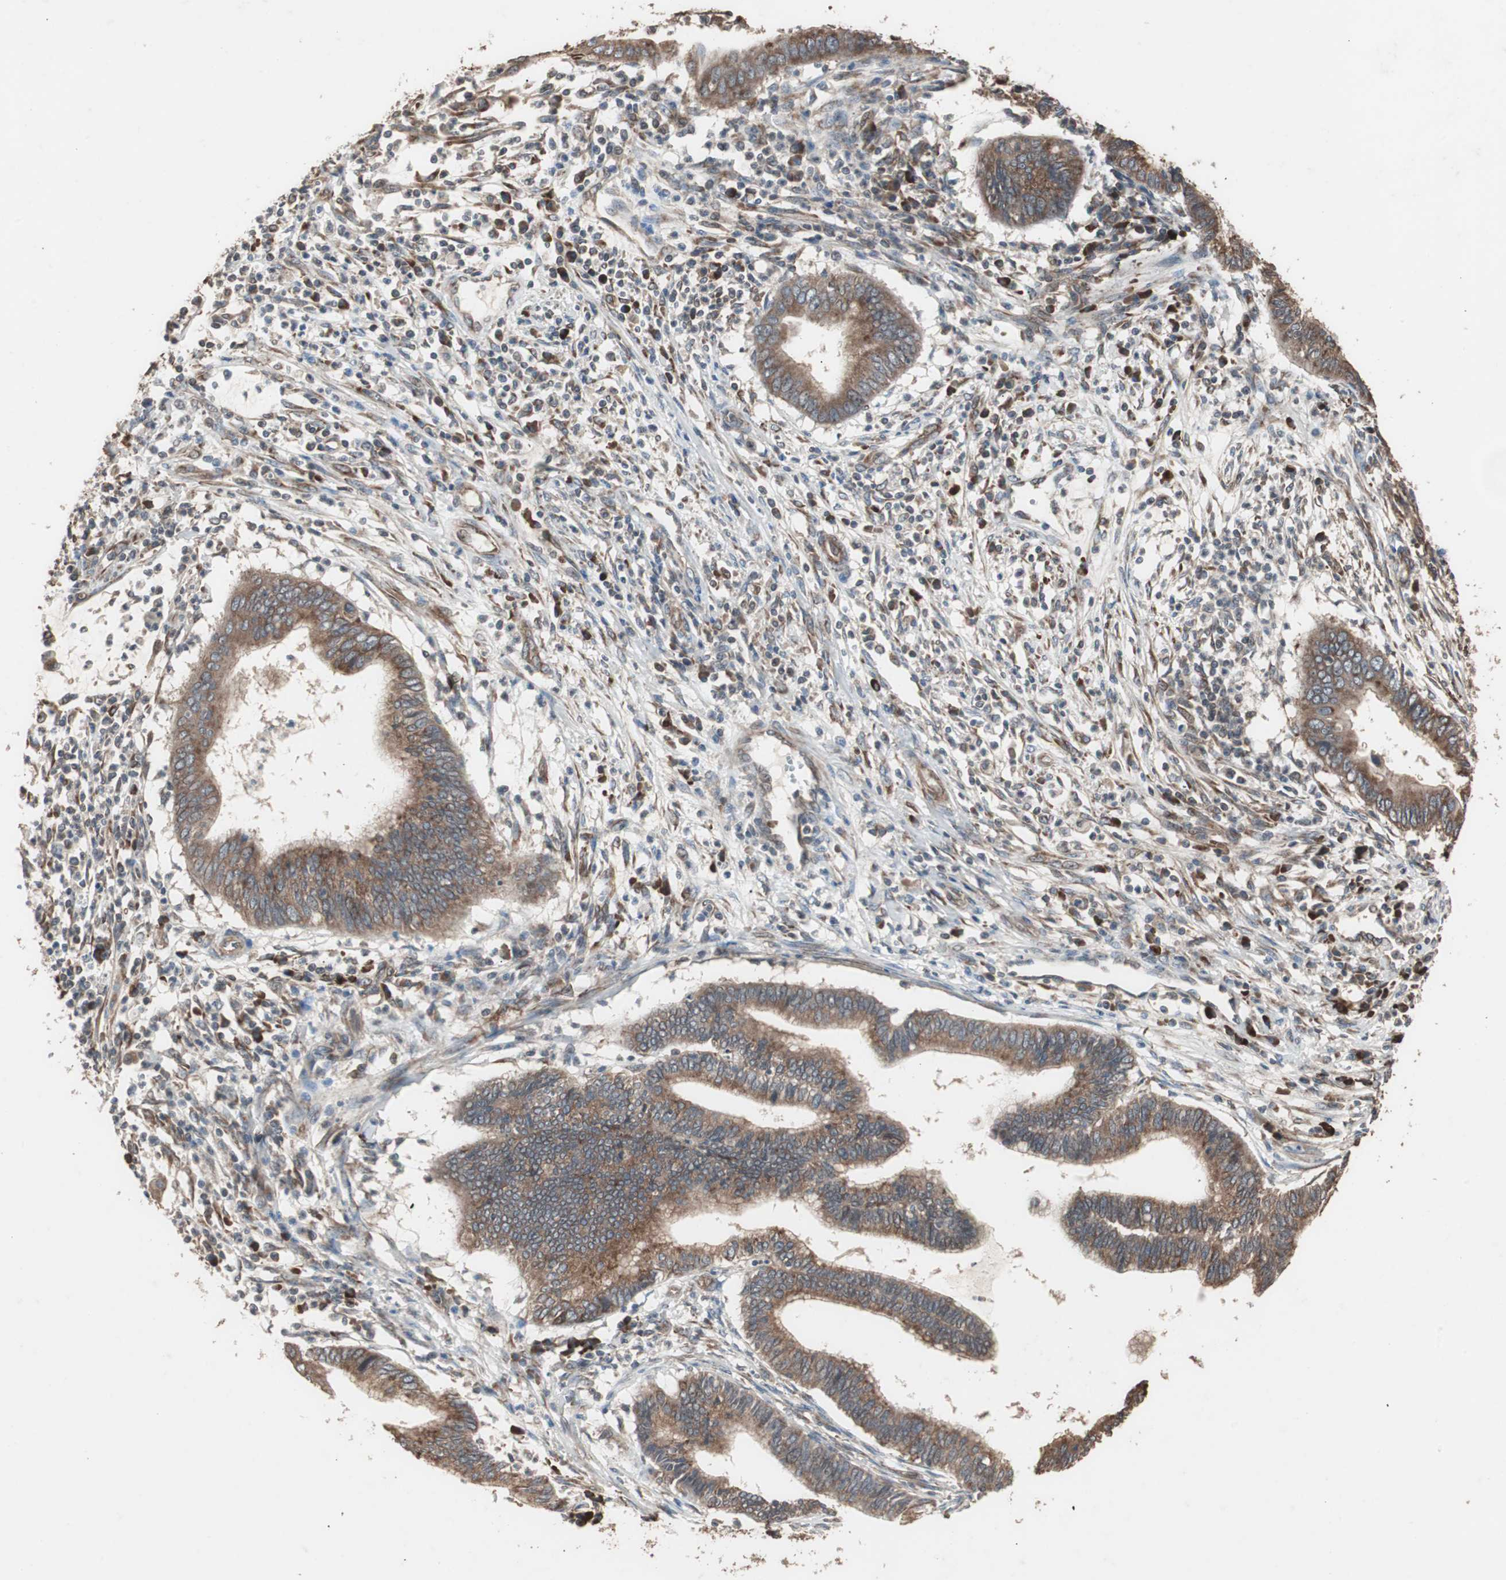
{"staining": {"intensity": "moderate", "quantity": ">75%", "location": "cytoplasmic/membranous"}, "tissue": "cervical cancer", "cell_type": "Tumor cells", "image_type": "cancer", "snomed": [{"axis": "morphology", "description": "Adenocarcinoma, NOS"}, {"axis": "topography", "description": "Cervix"}], "caption": "Immunohistochemistry (IHC) of human cervical cancer displays medium levels of moderate cytoplasmic/membranous positivity in about >75% of tumor cells.", "gene": "LZTS1", "patient": {"sex": "female", "age": 36}}